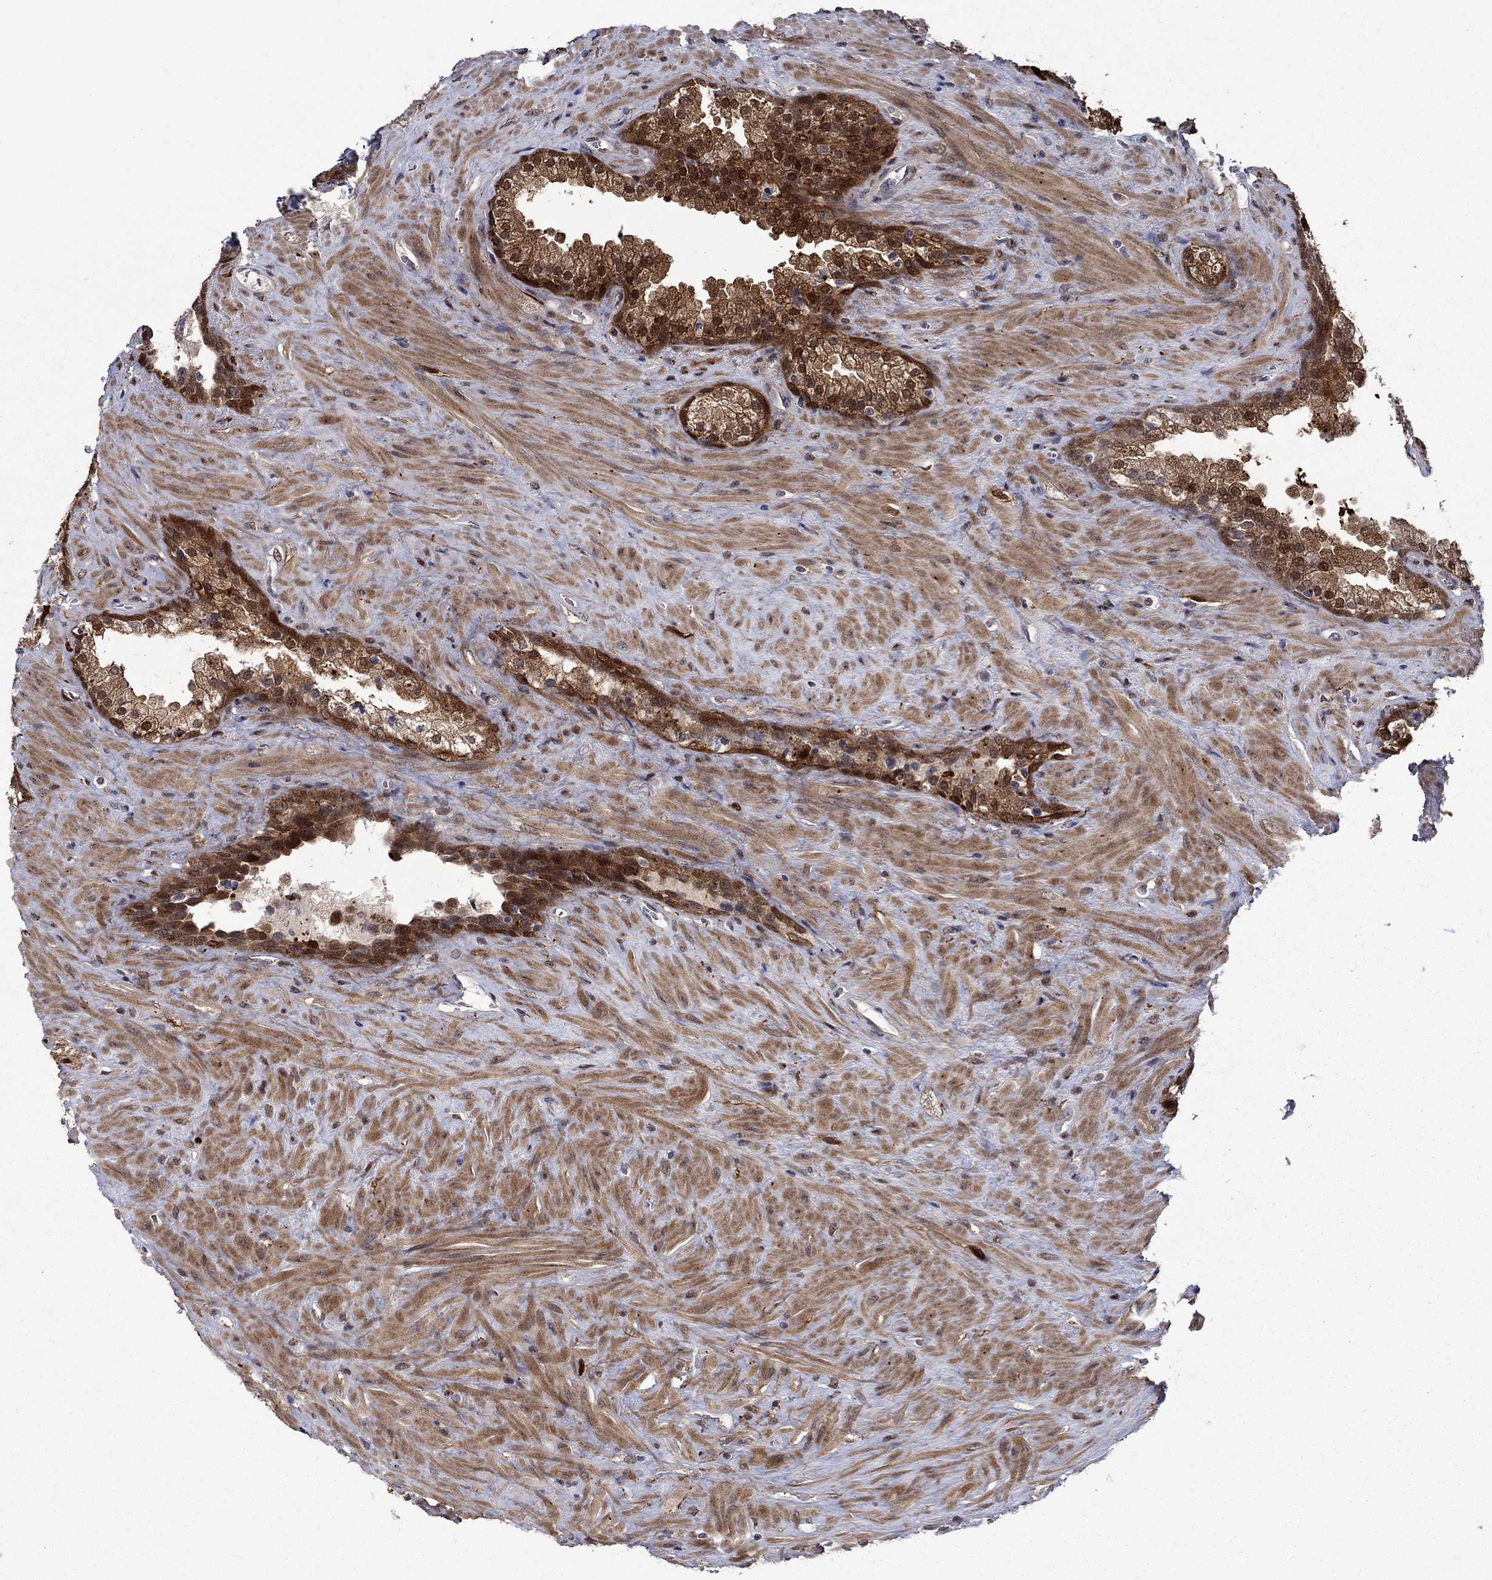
{"staining": {"intensity": "strong", "quantity": "25%-75%", "location": "cytoplasmic/membranous,nuclear"}, "tissue": "prostate", "cell_type": "Glandular cells", "image_type": "normal", "snomed": [{"axis": "morphology", "description": "Normal tissue, NOS"}, {"axis": "topography", "description": "Prostate"}], "caption": "IHC image of benign human prostate stained for a protein (brown), which demonstrates high levels of strong cytoplasmic/membranous,nuclear positivity in about 25%-75% of glandular cells.", "gene": "CBR1", "patient": {"sex": "male", "age": 63}}